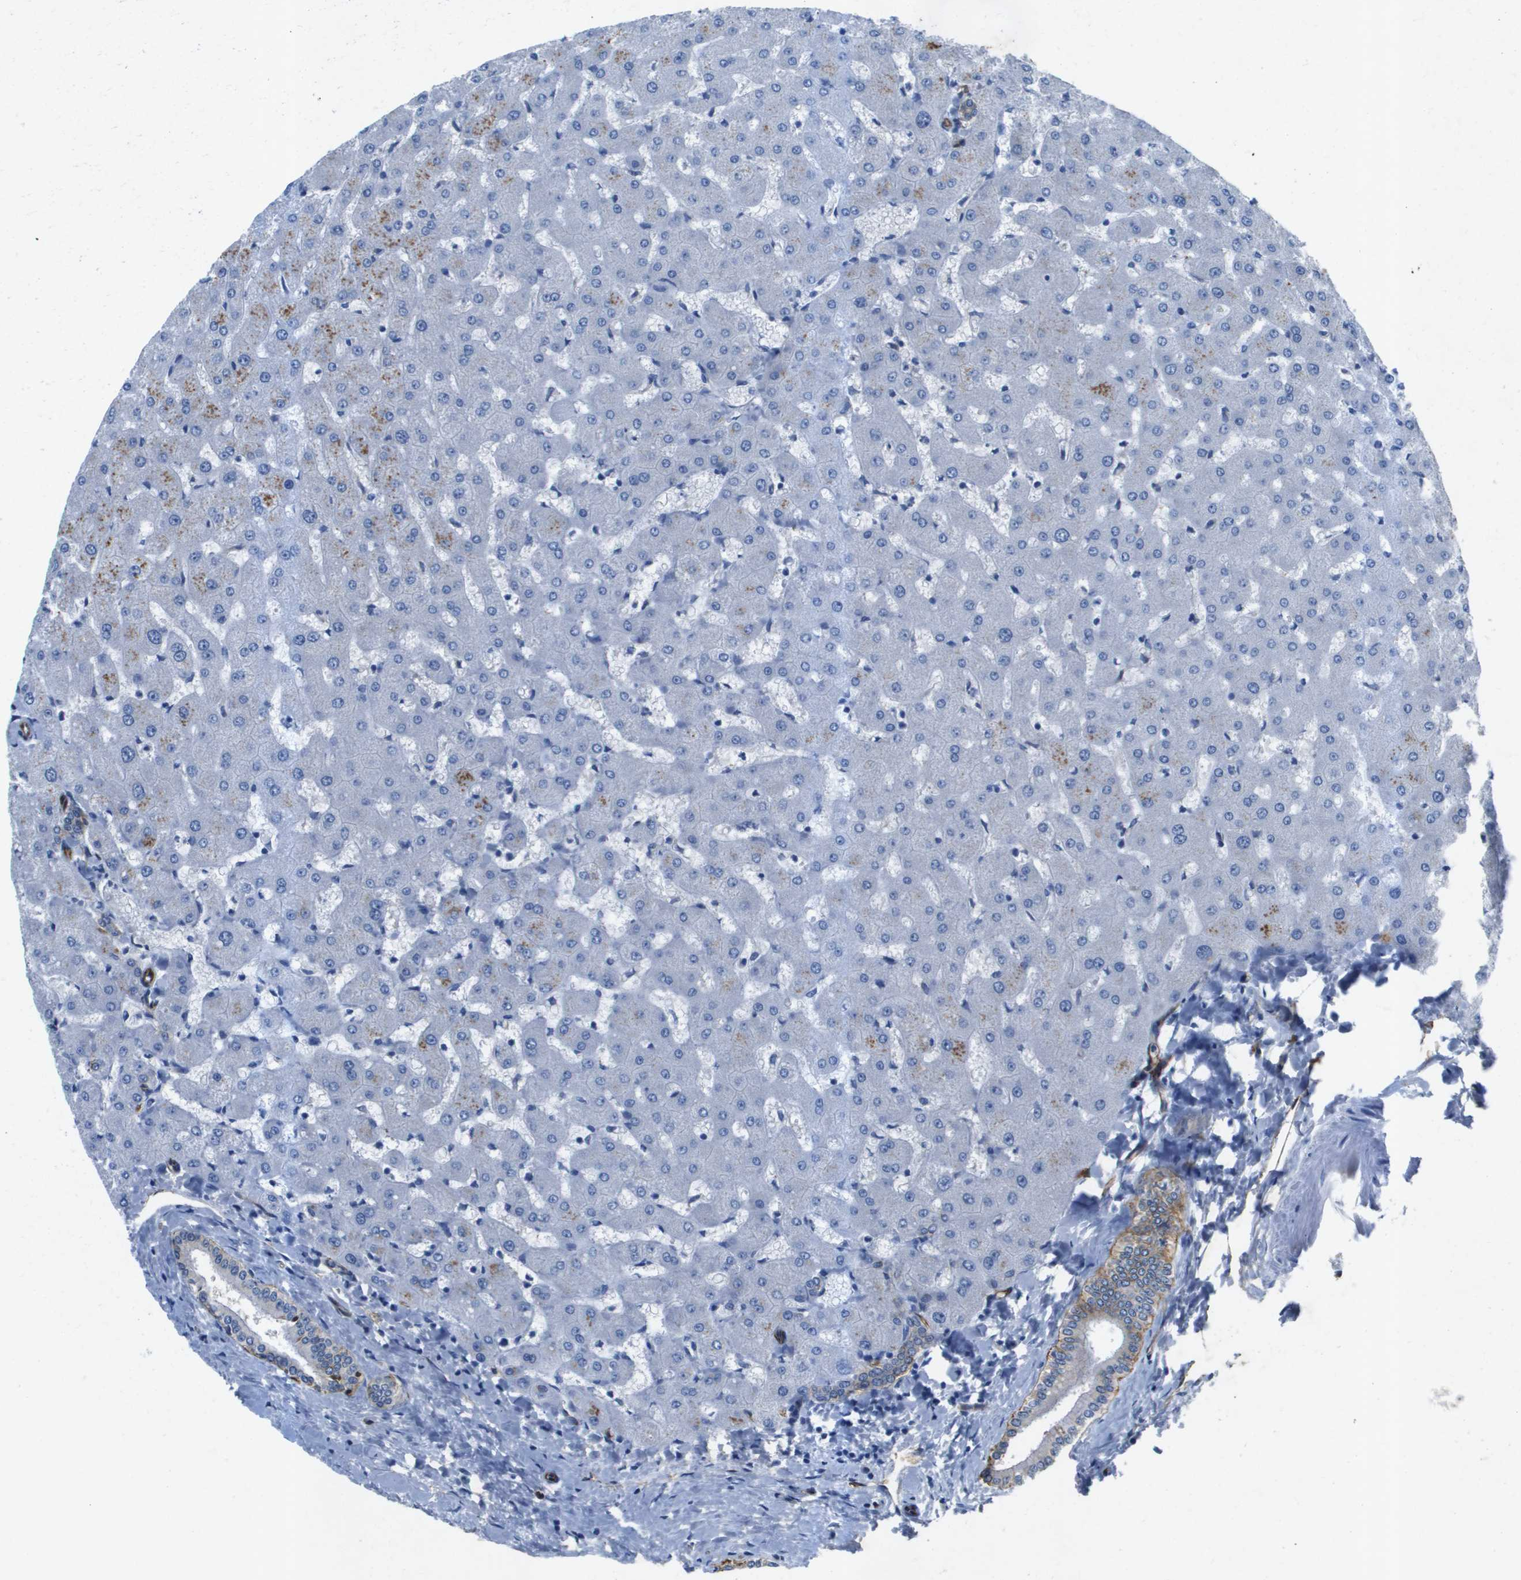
{"staining": {"intensity": "moderate", "quantity": "<25%", "location": "cytoplasmic/membranous"}, "tissue": "liver", "cell_type": "Cholangiocytes", "image_type": "normal", "snomed": [{"axis": "morphology", "description": "Normal tissue, NOS"}, {"axis": "topography", "description": "Liver"}], "caption": "A brown stain highlights moderate cytoplasmic/membranous staining of a protein in cholangiocytes of unremarkable human liver. Ihc stains the protein of interest in brown and the nuclei are stained blue.", "gene": "ITGA6", "patient": {"sex": "female", "age": 63}}